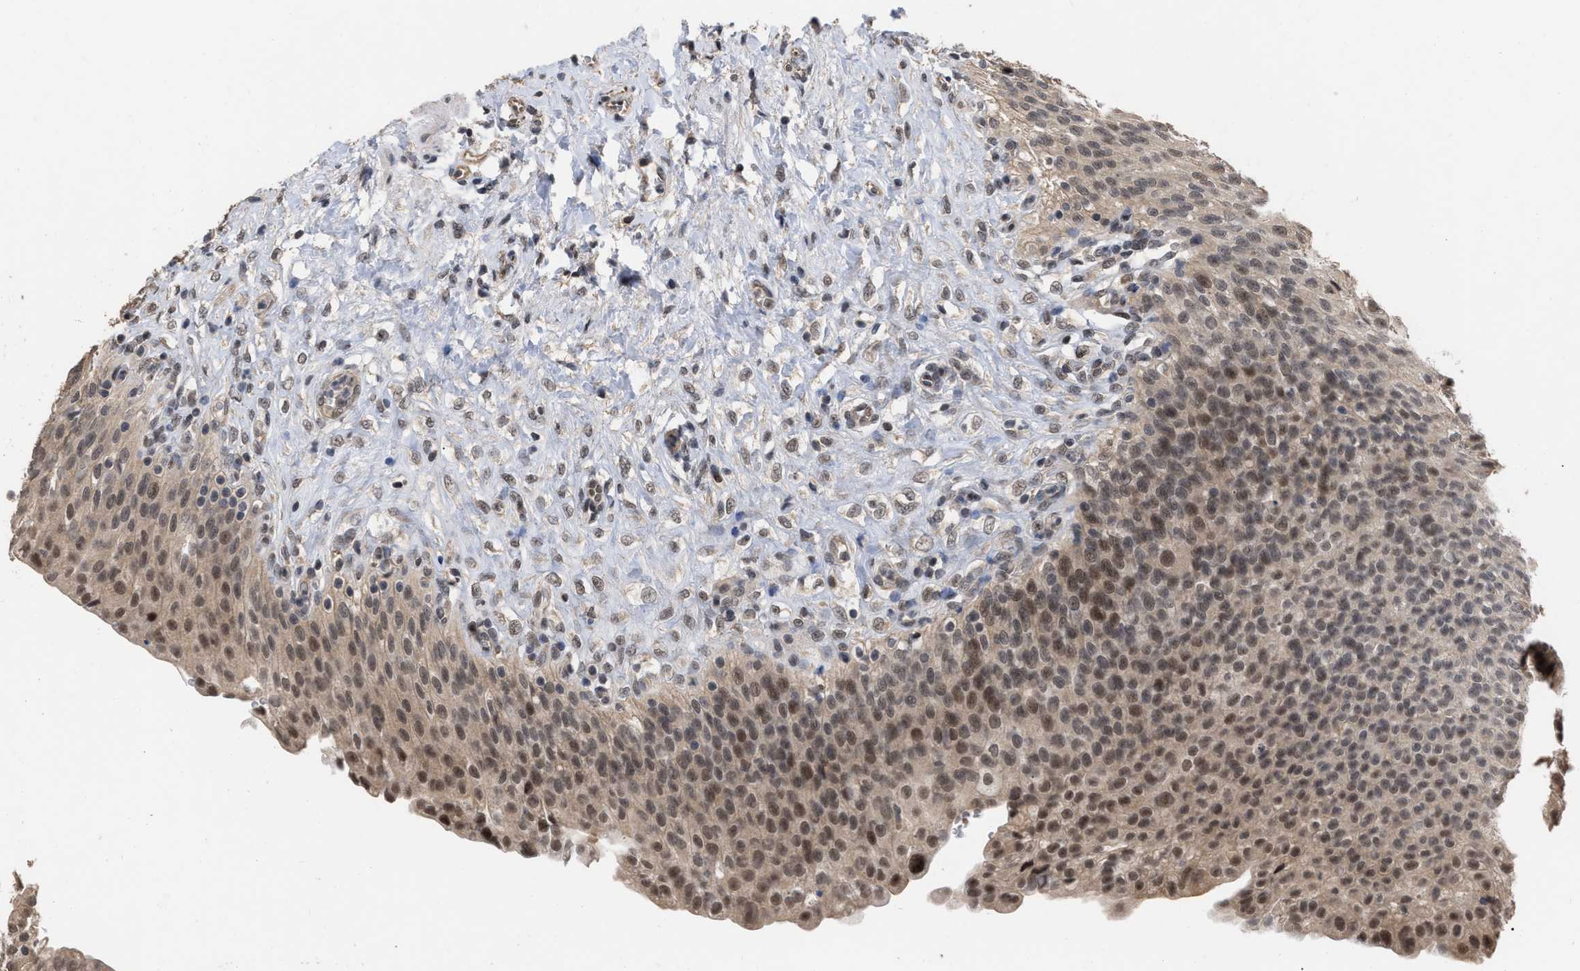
{"staining": {"intensity": "moderate", "quantity": ">75%", "location": "cytoplasmic/membranous,nuclear"}, "tissue": "urinary bladder", "cell_type": "Urothelial cells", "image_type": "normal", "snomed": [{"axis": "morphology", "description": "Urothelial carcinoma, High grade"}, {"axis": "topography", "description": "Urinary bladder"}], "caption": "Protein expression analysis of benign urinary bladder shows moderate cytoplasmic/membranous,nuclear expression in approximately >75% of urothelial cells.", "gene": "JAZF1", "patient": {"sex": "male", "age": 46}}